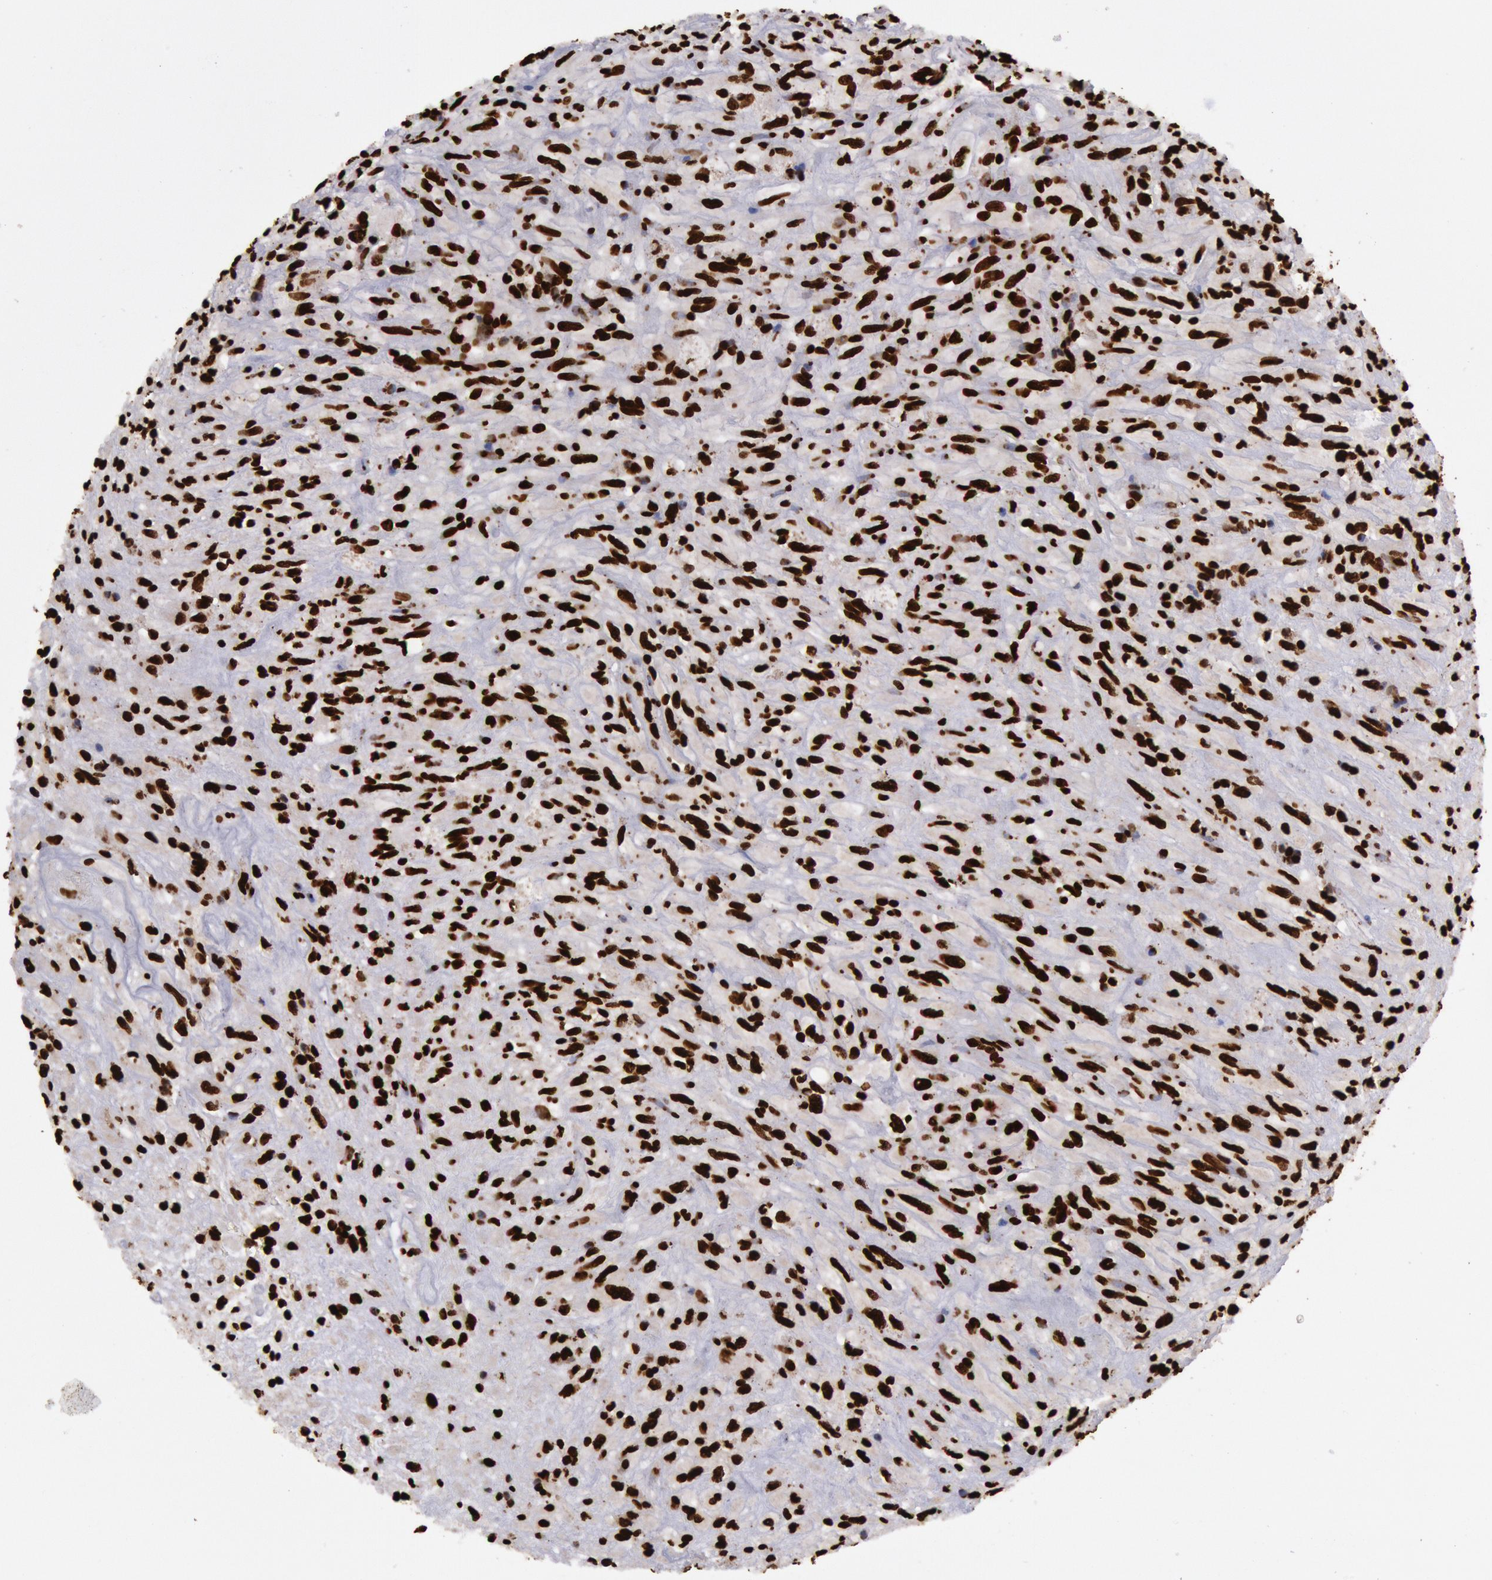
{"staining": {"intensity": "strong", "quantity": ">75%", "location": "nuclear"}, "tissue": "glioma", "cell_type": "Tumor cells", "image_type": "cancer", "snomed": [{"axis": "morphology", "description": "Glioma, malignant, High grade"}, {"axis": "topography", "description": "Brain"}], "caption": "There is high levels of strong nuclear expression in tumor cells of glioma, as demonstrated by immunohistochemical staining (brown color).", "gene": "H3-4", "patient": {"sex": "male", "age": 48}}